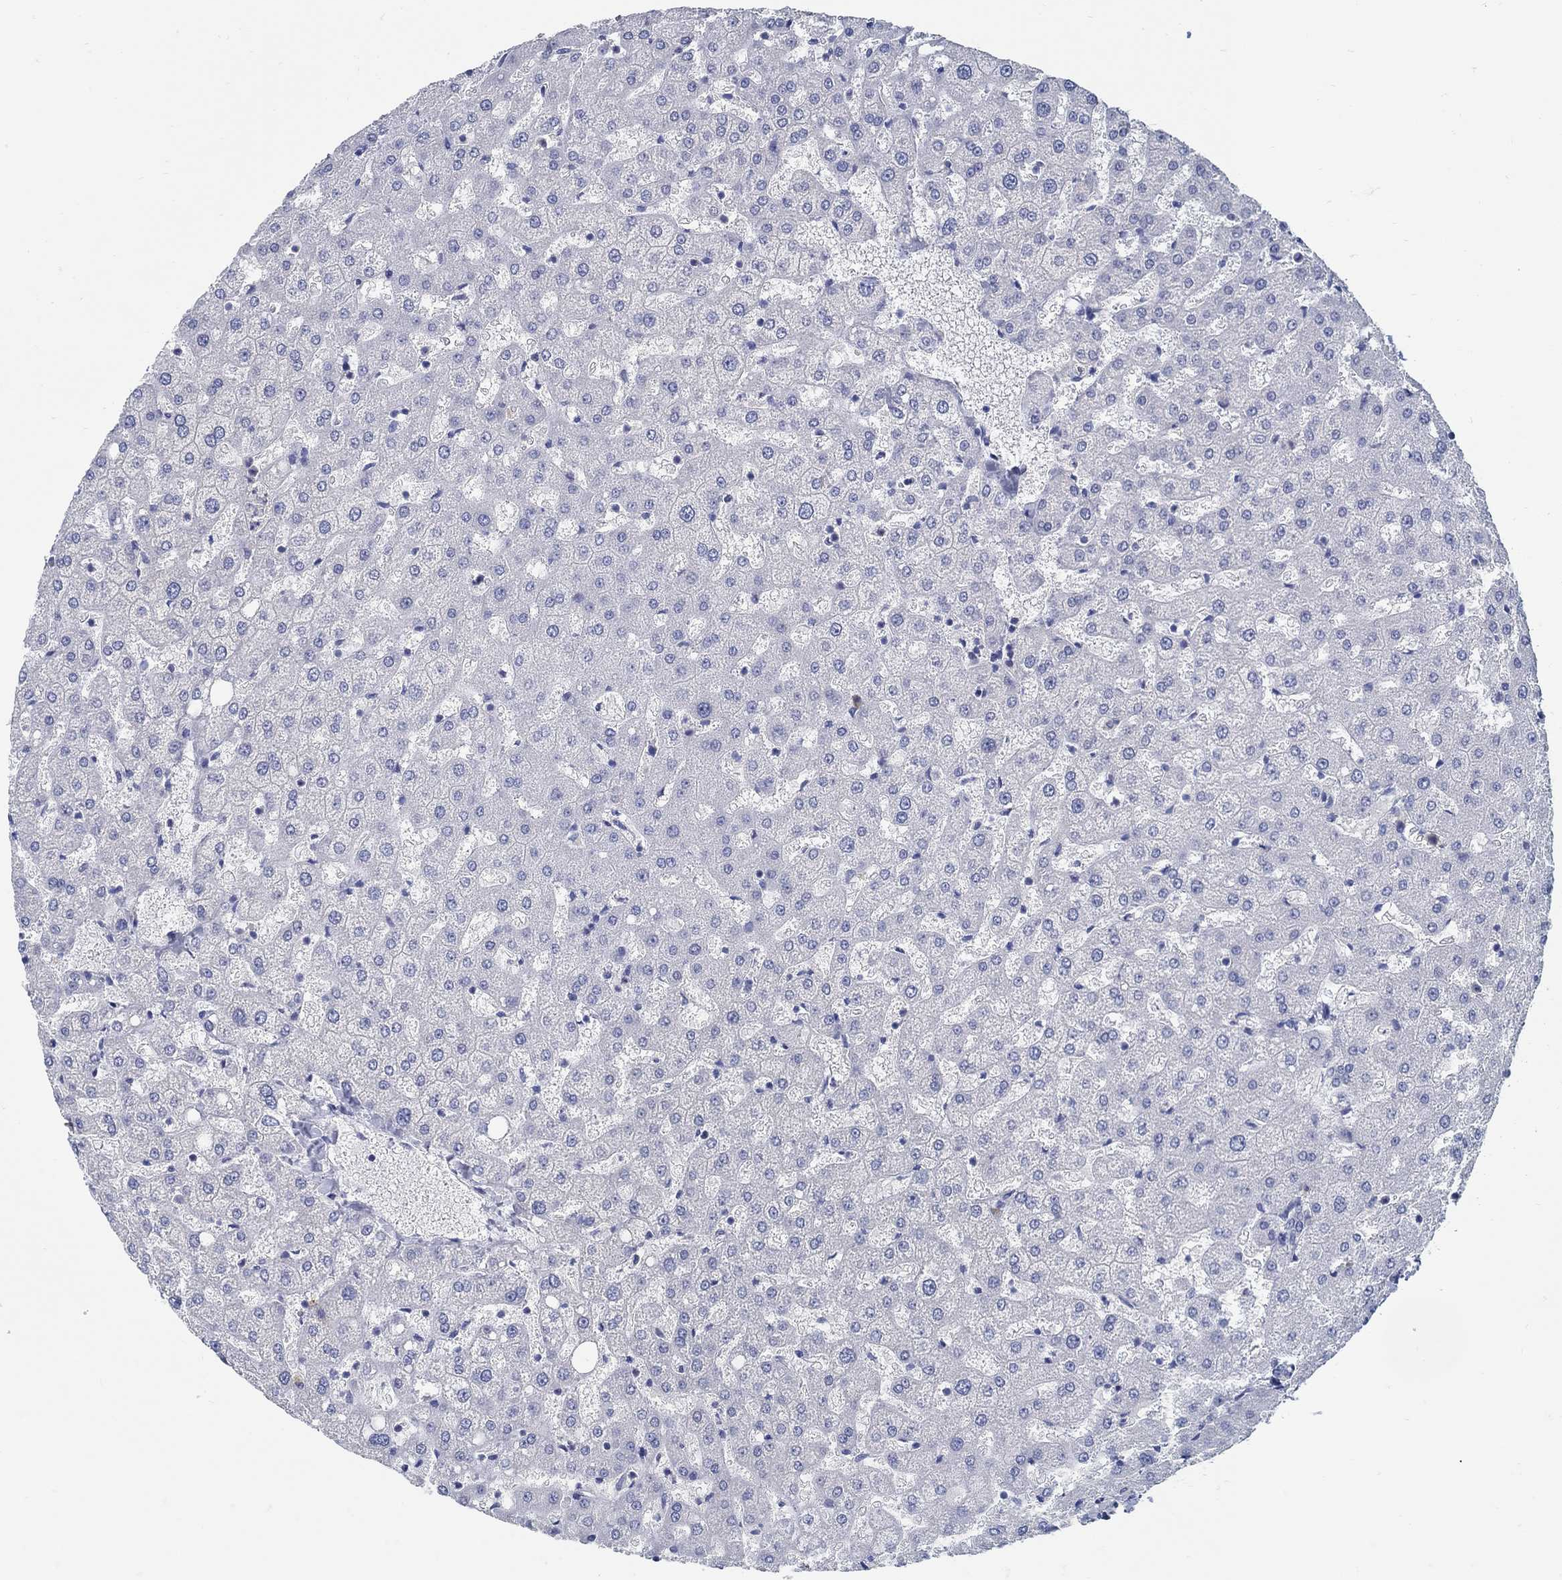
{"staining": {"intensity": "negative", "quantity": "none", "location": "none"}, "tissue": "liver", "cell_type": "Cholangiocytes", "image_type": "normal", "snomed": [{"axis": "morphology", "description": "Normal tissue, NOS"}, {"axis": "topography", "description": "Liver"}], "caption": "Human liver stained for a protein using IHC demonstrates no staining in cholangiocytes.", "gene": "PCDH11X", "patient": {"sex": "female", "age": 50}}